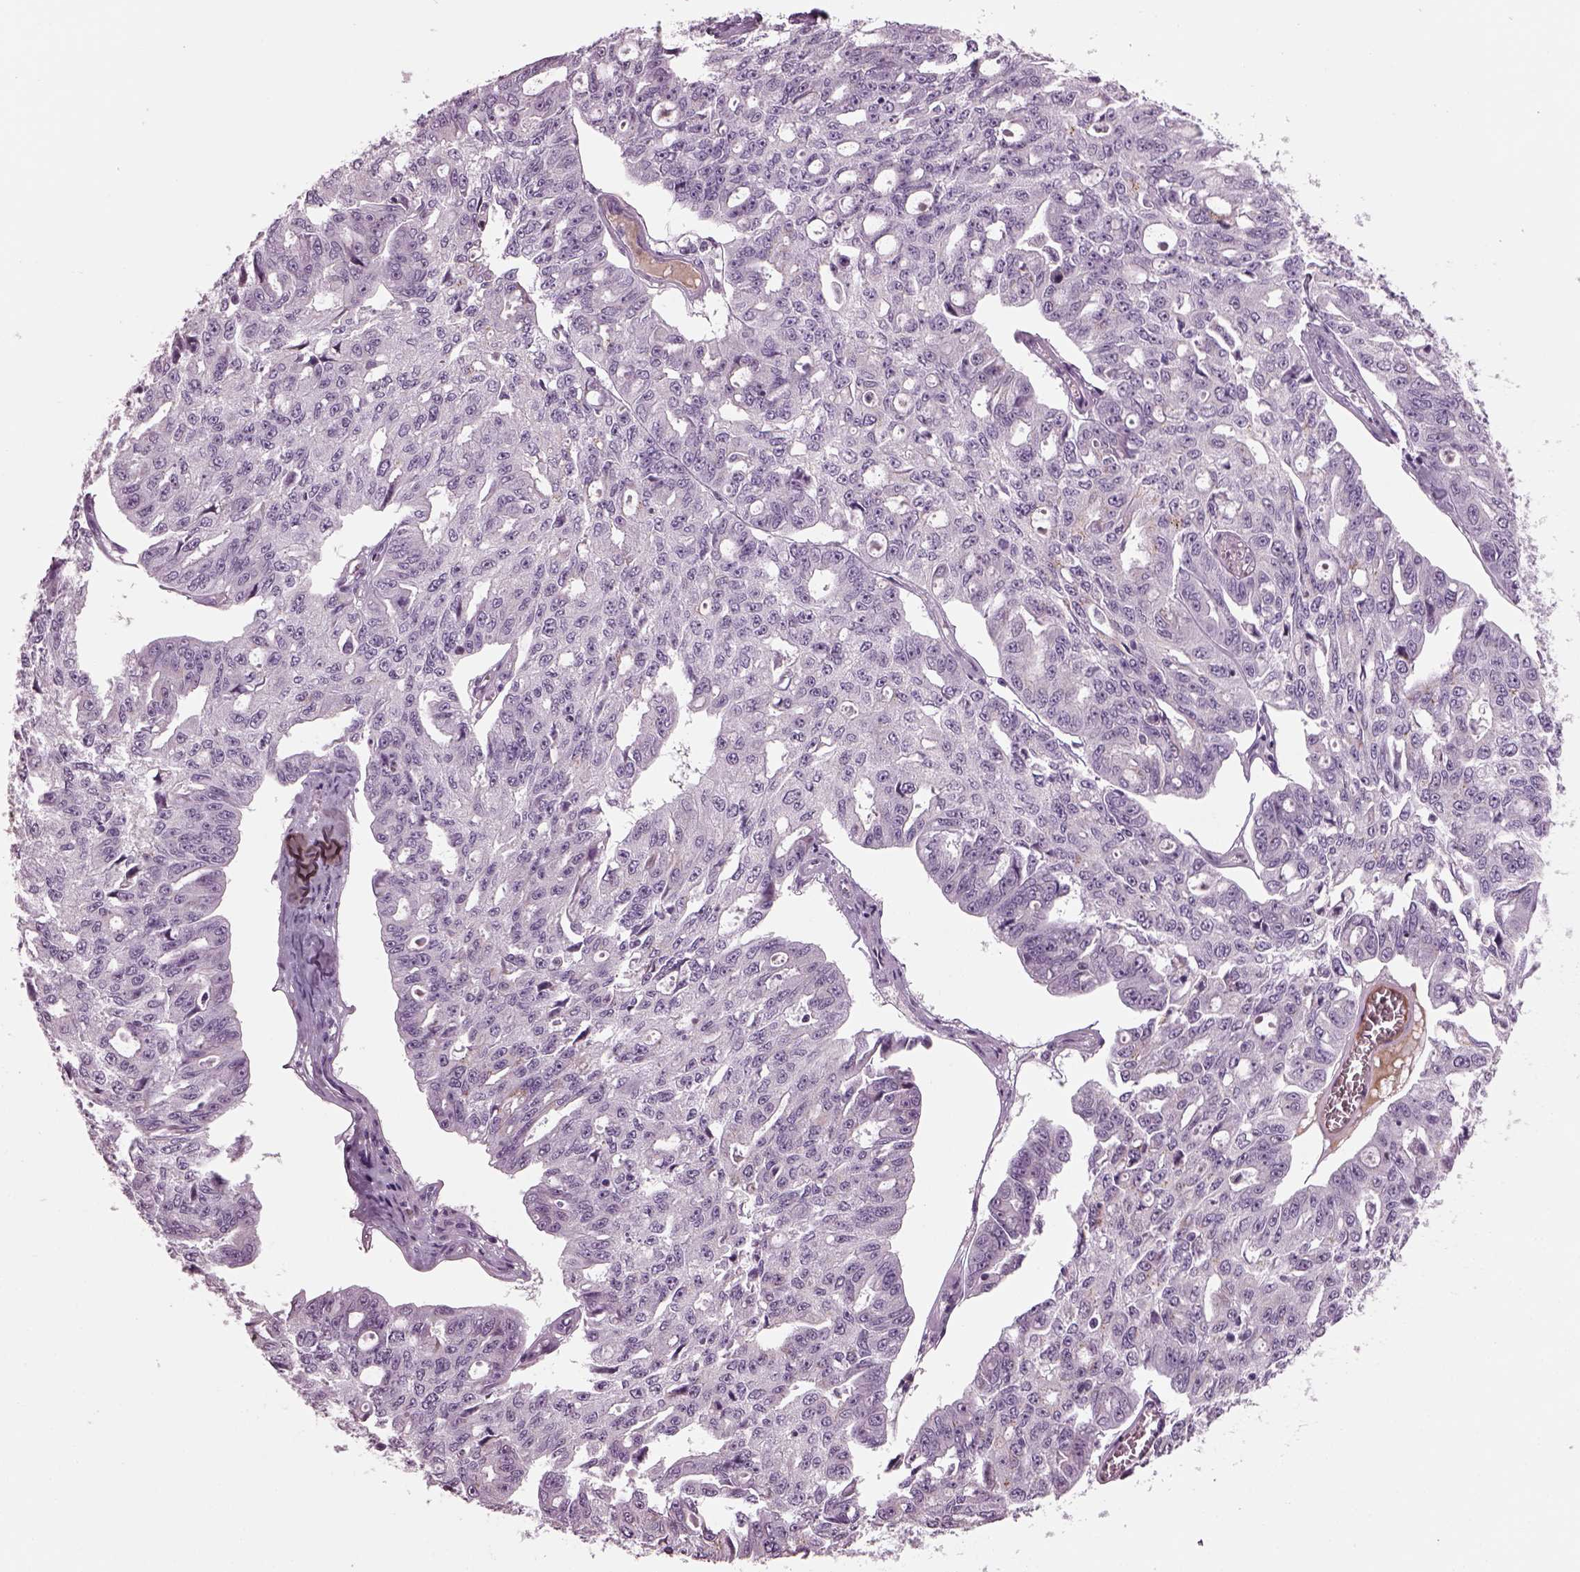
{"staining": {"intensity": "negative", "quantity": "none", "location": "none"}, "tissue": "ovarian cancer", "cell_type": "Tumor cells", "image_type": "cancer", "snomed": [{"axis": "morphology", "description": "Carcinoma, endometroid"}, {"axis": "topography", "description": "Ovary"}], "caption": "Immunohistochemistry histopathology image of neoplastic tissue: ovarian endometroid carcinoma stained with DAB demonstrates no significant protein staining in tumor cells.", "gene": "DPYSL5", "patient": {"sex": "female", "age": 65}}